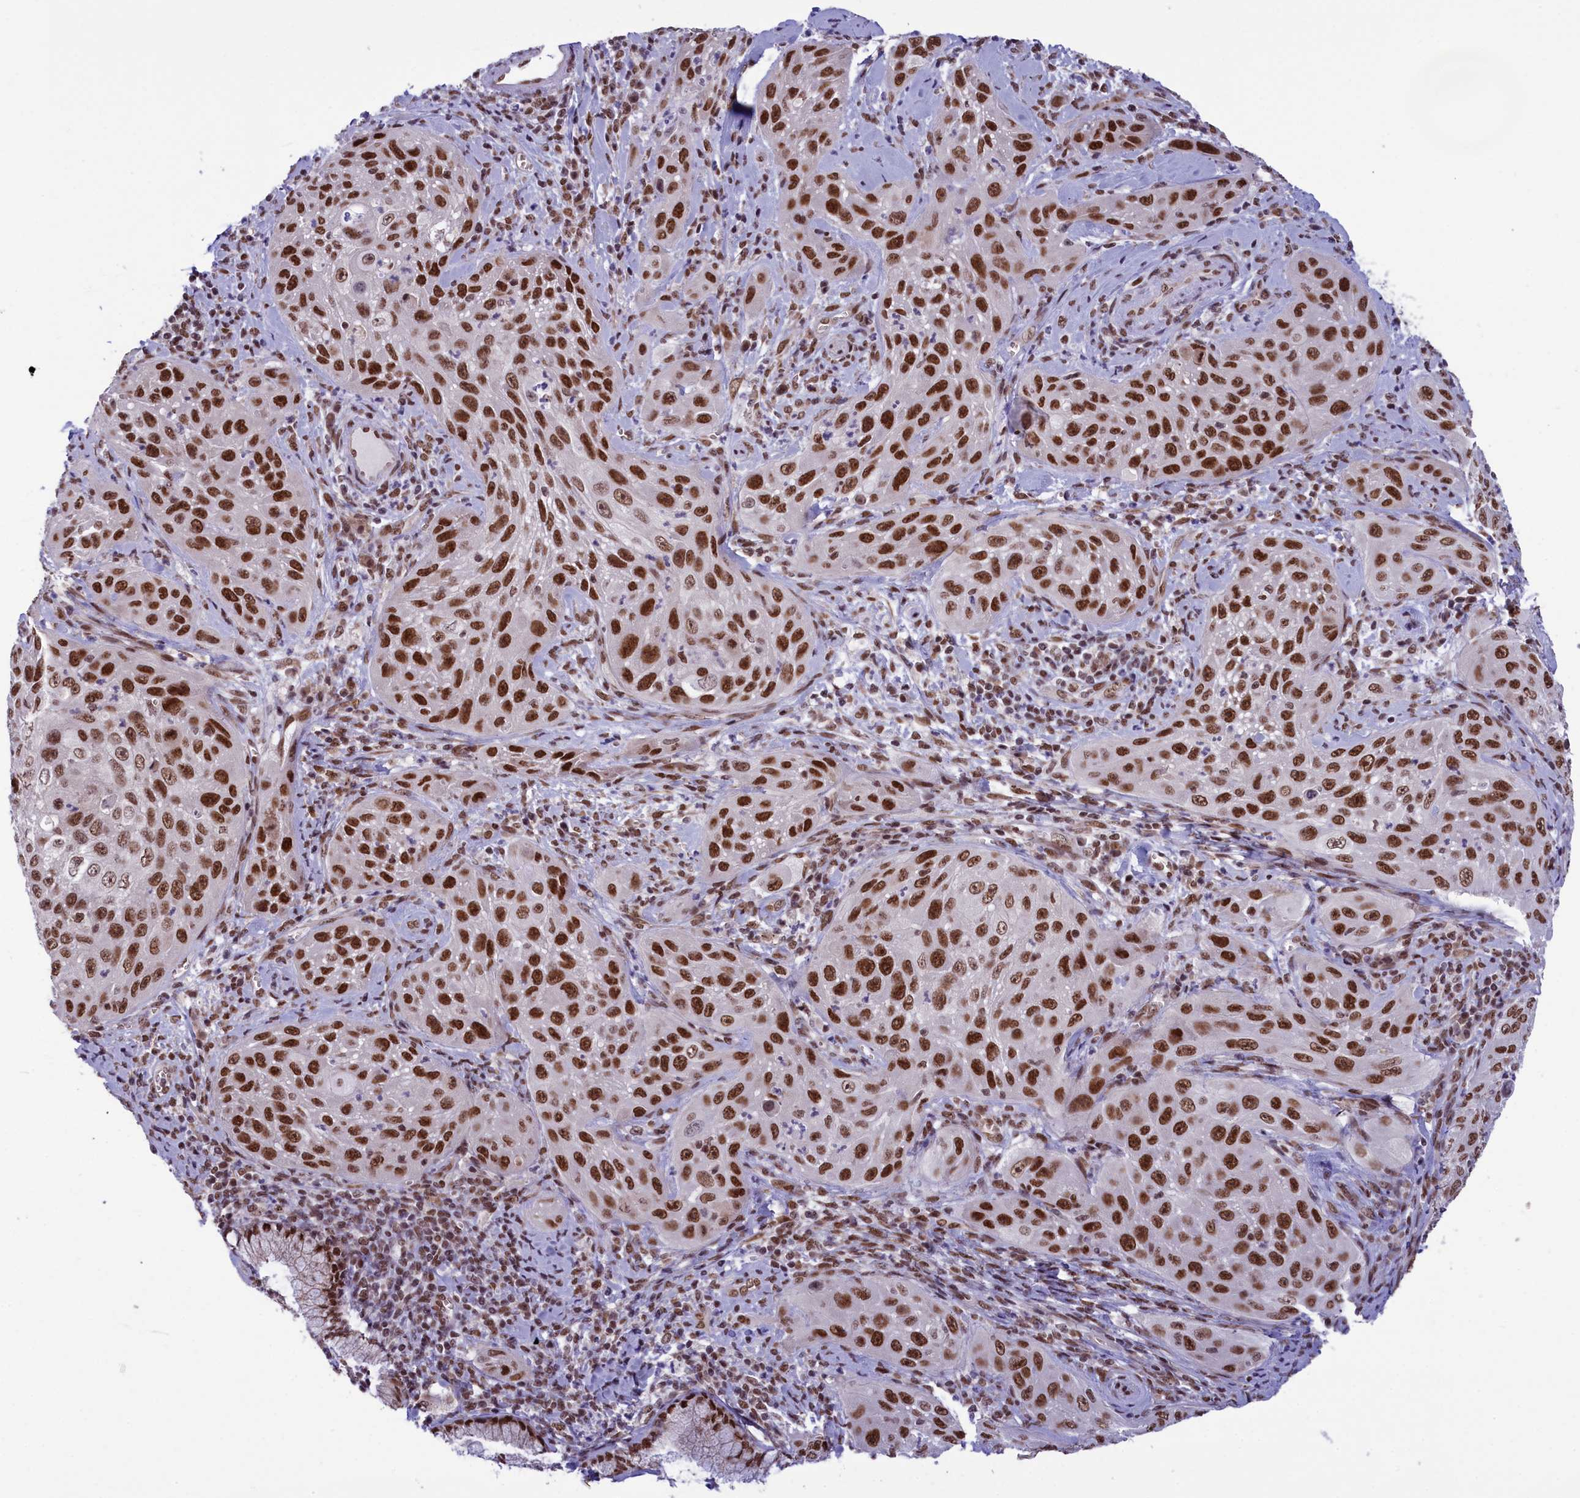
{"staining": {"intensity": "strong", "quantity": ">75%", "location": "nuclear"}, "tissue": "cervical cancer", "cell_type": "Tumor cells", "image_type": "cancer", "snomed": [{"axis": "morphology", "description": "Squamous cell carcinoma, NOS"}, {"axis": "topography", "description": "Cervix"}], "caption": "IHC (DAB (3,3'-diaminobenzidine)) staining of squamous cell carcinoma (cervical) shows strong nuclear protein expression in approximately >75% of tumor cells.", "gene": "MPHOSPH8", "patient": {"sex": "female", "age": 42}}